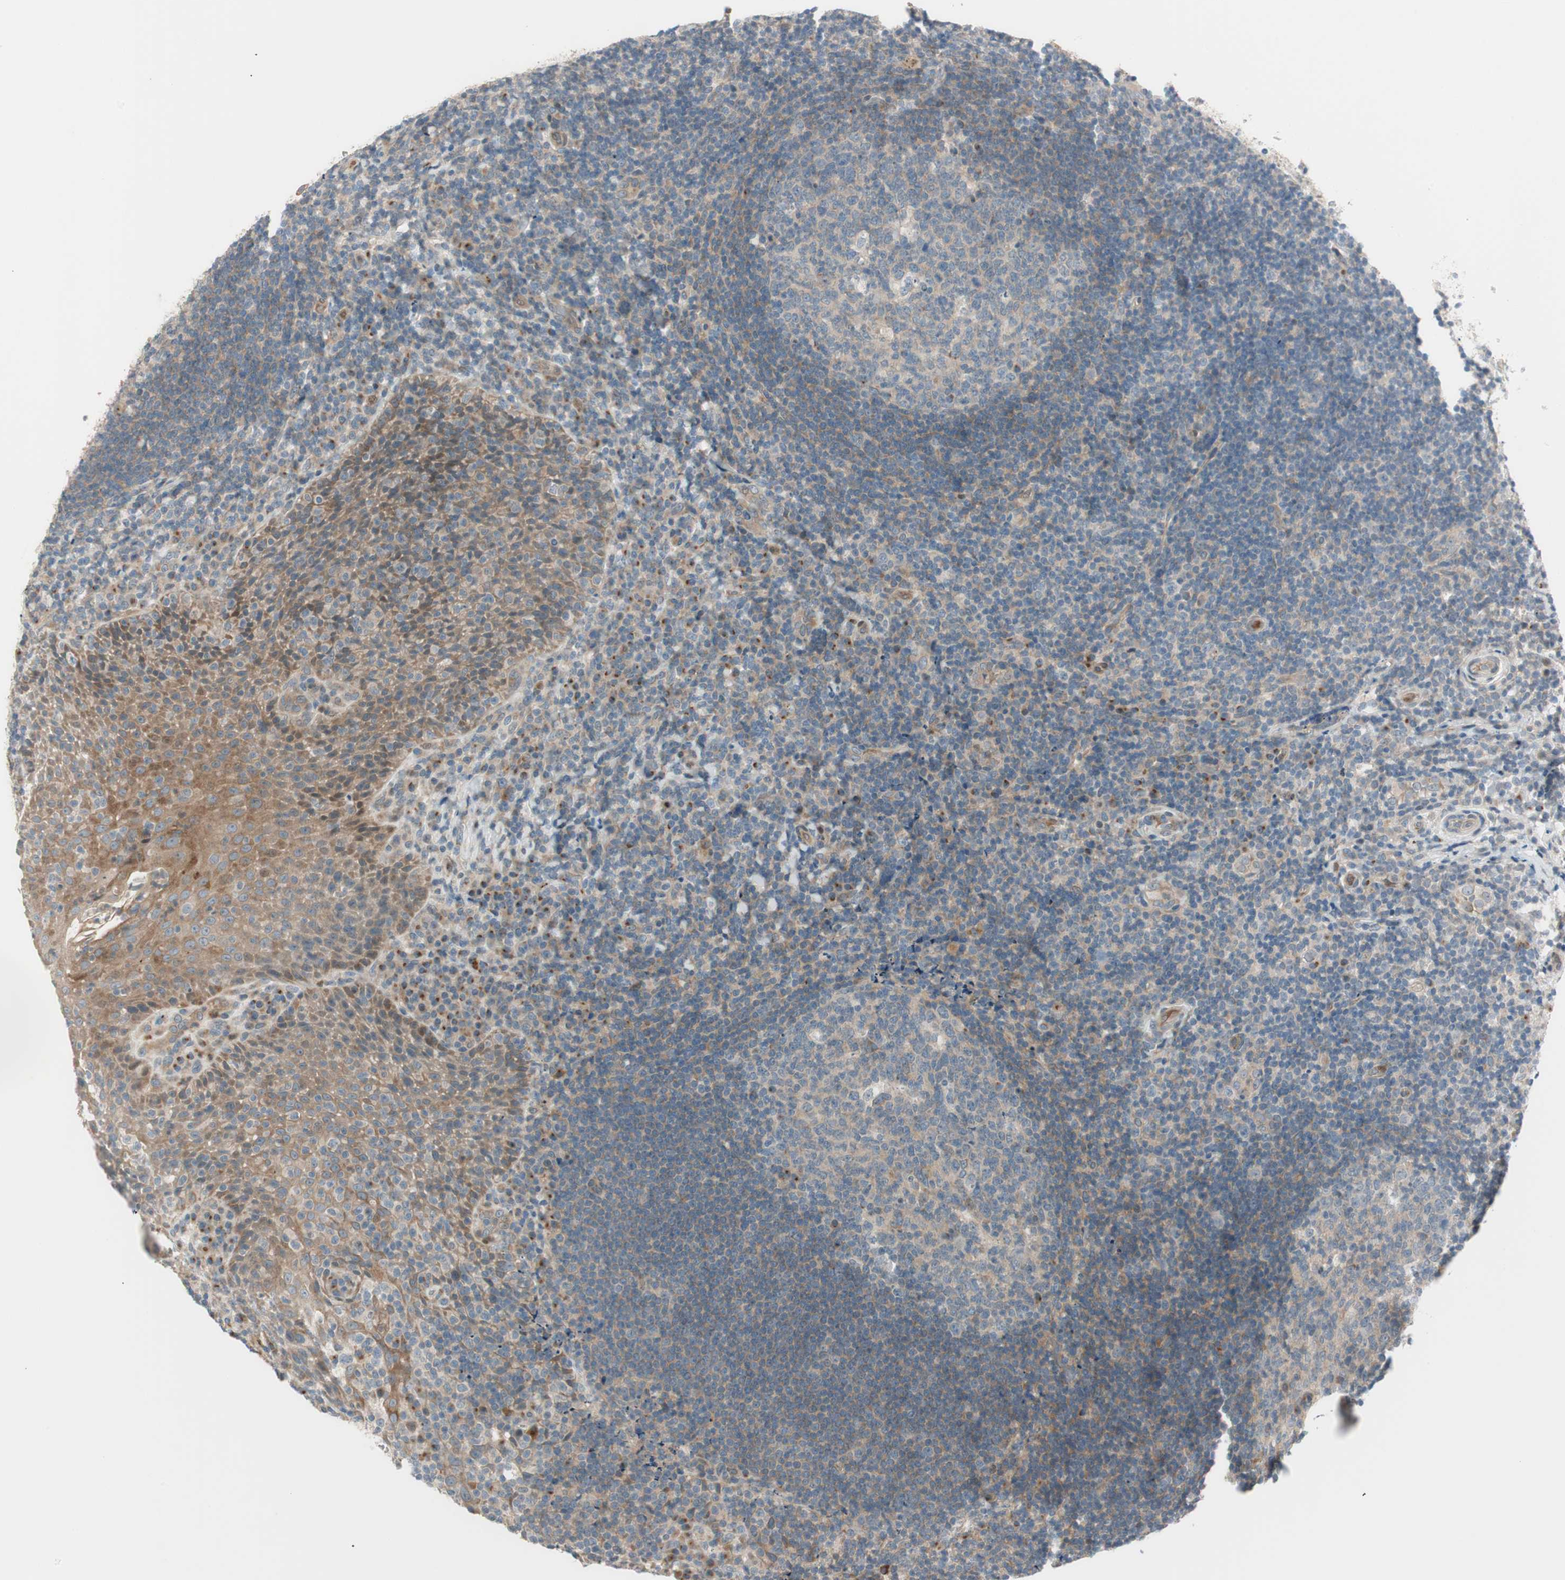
{"staining": {"intensity": "weak", "quantity": "25%-75%", "location": "cytoplasmic/membranous"}, "tissue": "lymphoma", "cell_type": "Tumor cells", "image_type": "cancer", "snomed": [{"axis": "morphology", "description": "Malignant lymphoma, non-Hodgkin's type, High grade"}, {"axis": "topography", "description": "Tonsil"}], "caption": "A brown stain highlights weak cytoplasmic/membranous staining of a protein in human malignant lymphoma, non-Hodgkin's type (high-grade) tumor cells.", "gene": "CGRRF1", "patient": {"sex": "female", "age": 36}}